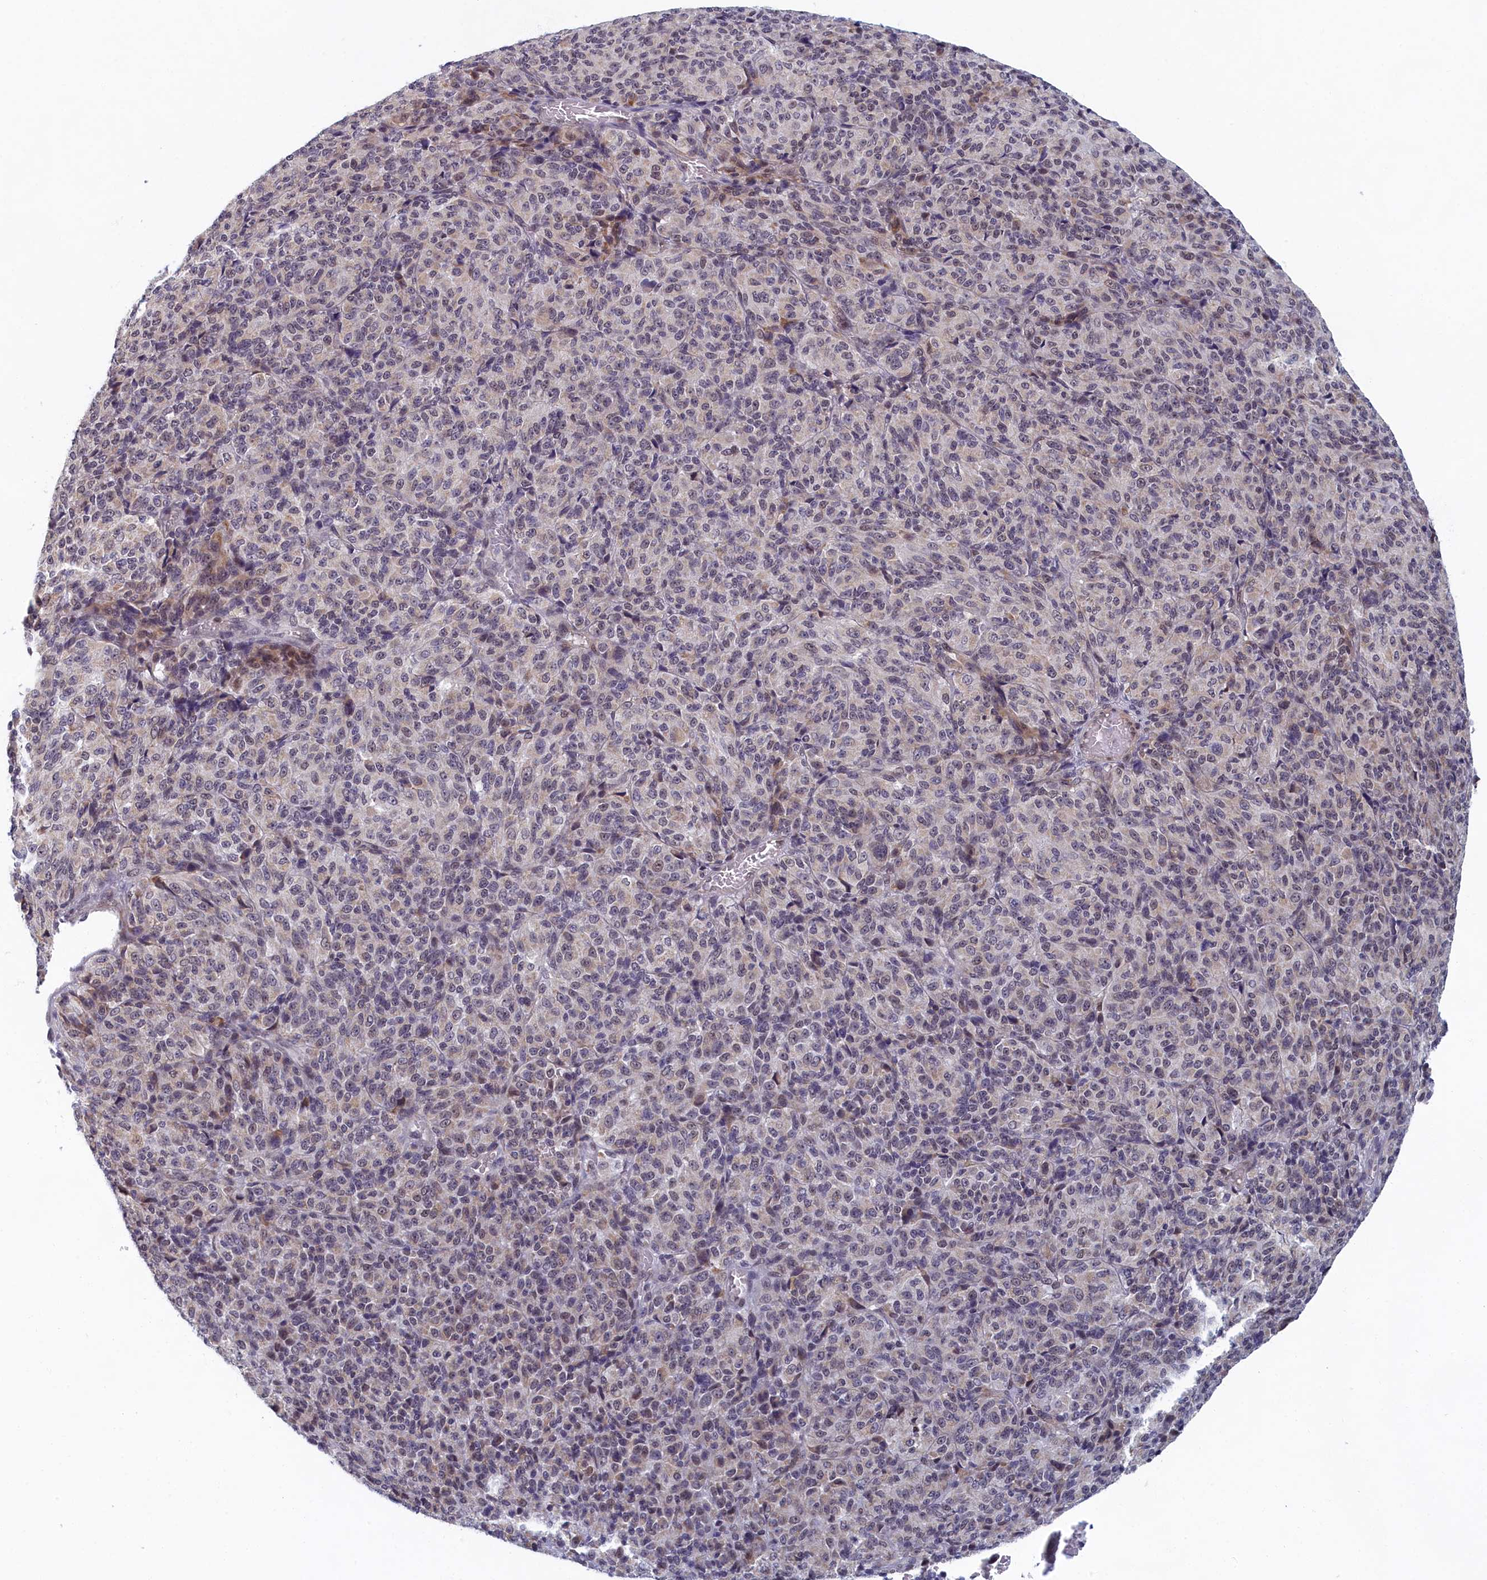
{"staining": {"intensity": "negative", "quantity": "none", "location": "none"}, "tissue": "melanoma", "cell_type": "Tumor cells", "image_type": "cancer", "snomed": [{"axis": "morphology", "description": "Malignant melanoma, Metastatic site"}, {"axis": "topography", "description": "Brain"}], "caption": "High power microscopy photomicrograph of an IHC histopathology image of malignant melanoma (metastatic site), revealing no significant positivity in tumor cells.", "gene": "DNAJC17", "patient": {"sex": "female", "age": 56}}